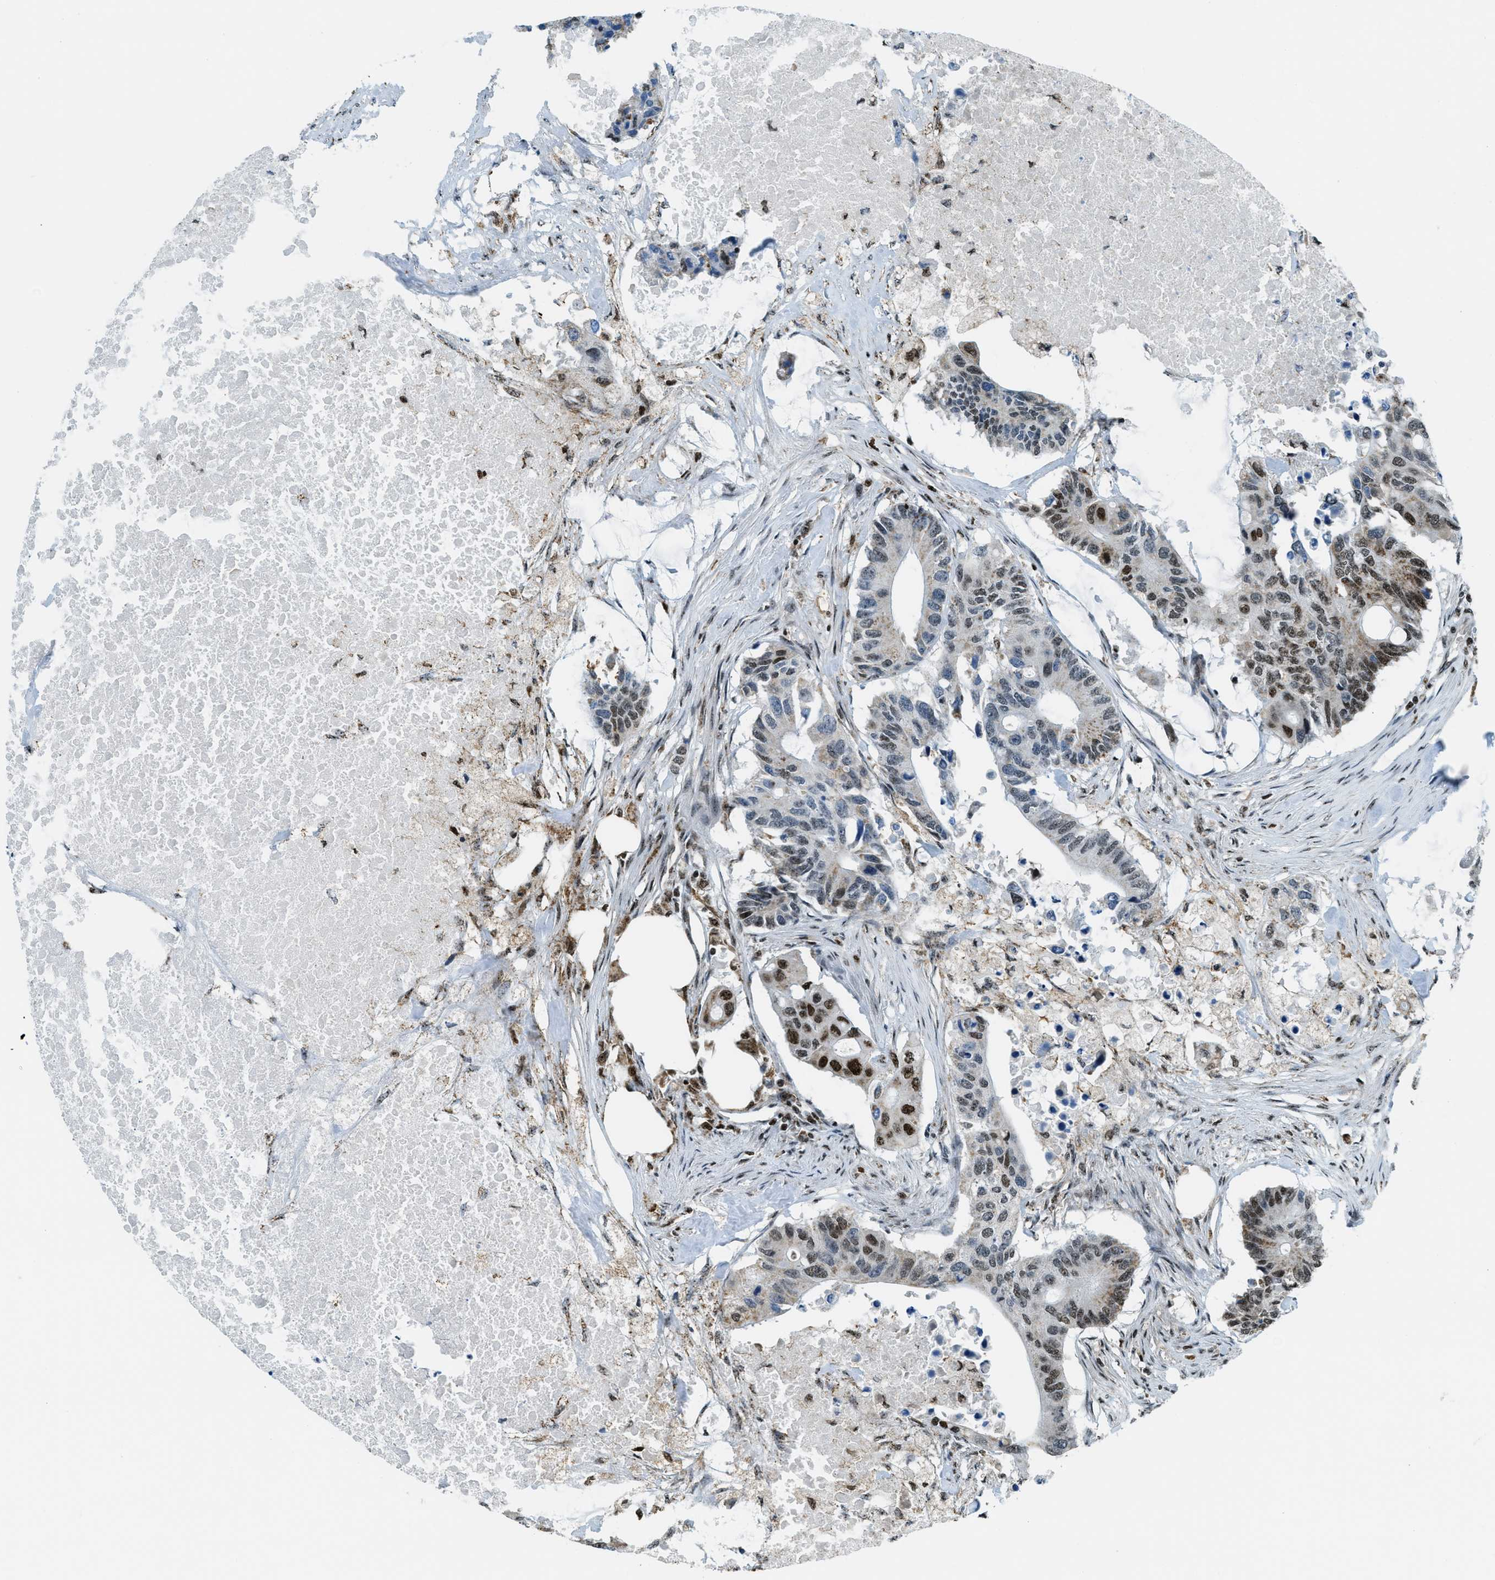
{"staining": {"intensity": "strong", "quantity": ">75%", "location": "cytoplasmic/membranous,nuclear"}, "tissue": "colorectal cancer", "cell_type": "Tumor cells", "image_type": "cancer", "snomed": [{"axis": "morphology", "description": "Adenocarcinoma, NOS"}, {"axis": "topography", "description": "Colon"}], "caption": "Immunohistochemical staining of human colorectal cancer displays strong cytoplasmic/membranous and nuclear protein positivity in about >75% of tumor cells.", "gene": "SP100", "patient": {"sex": "male", "age": 71}}